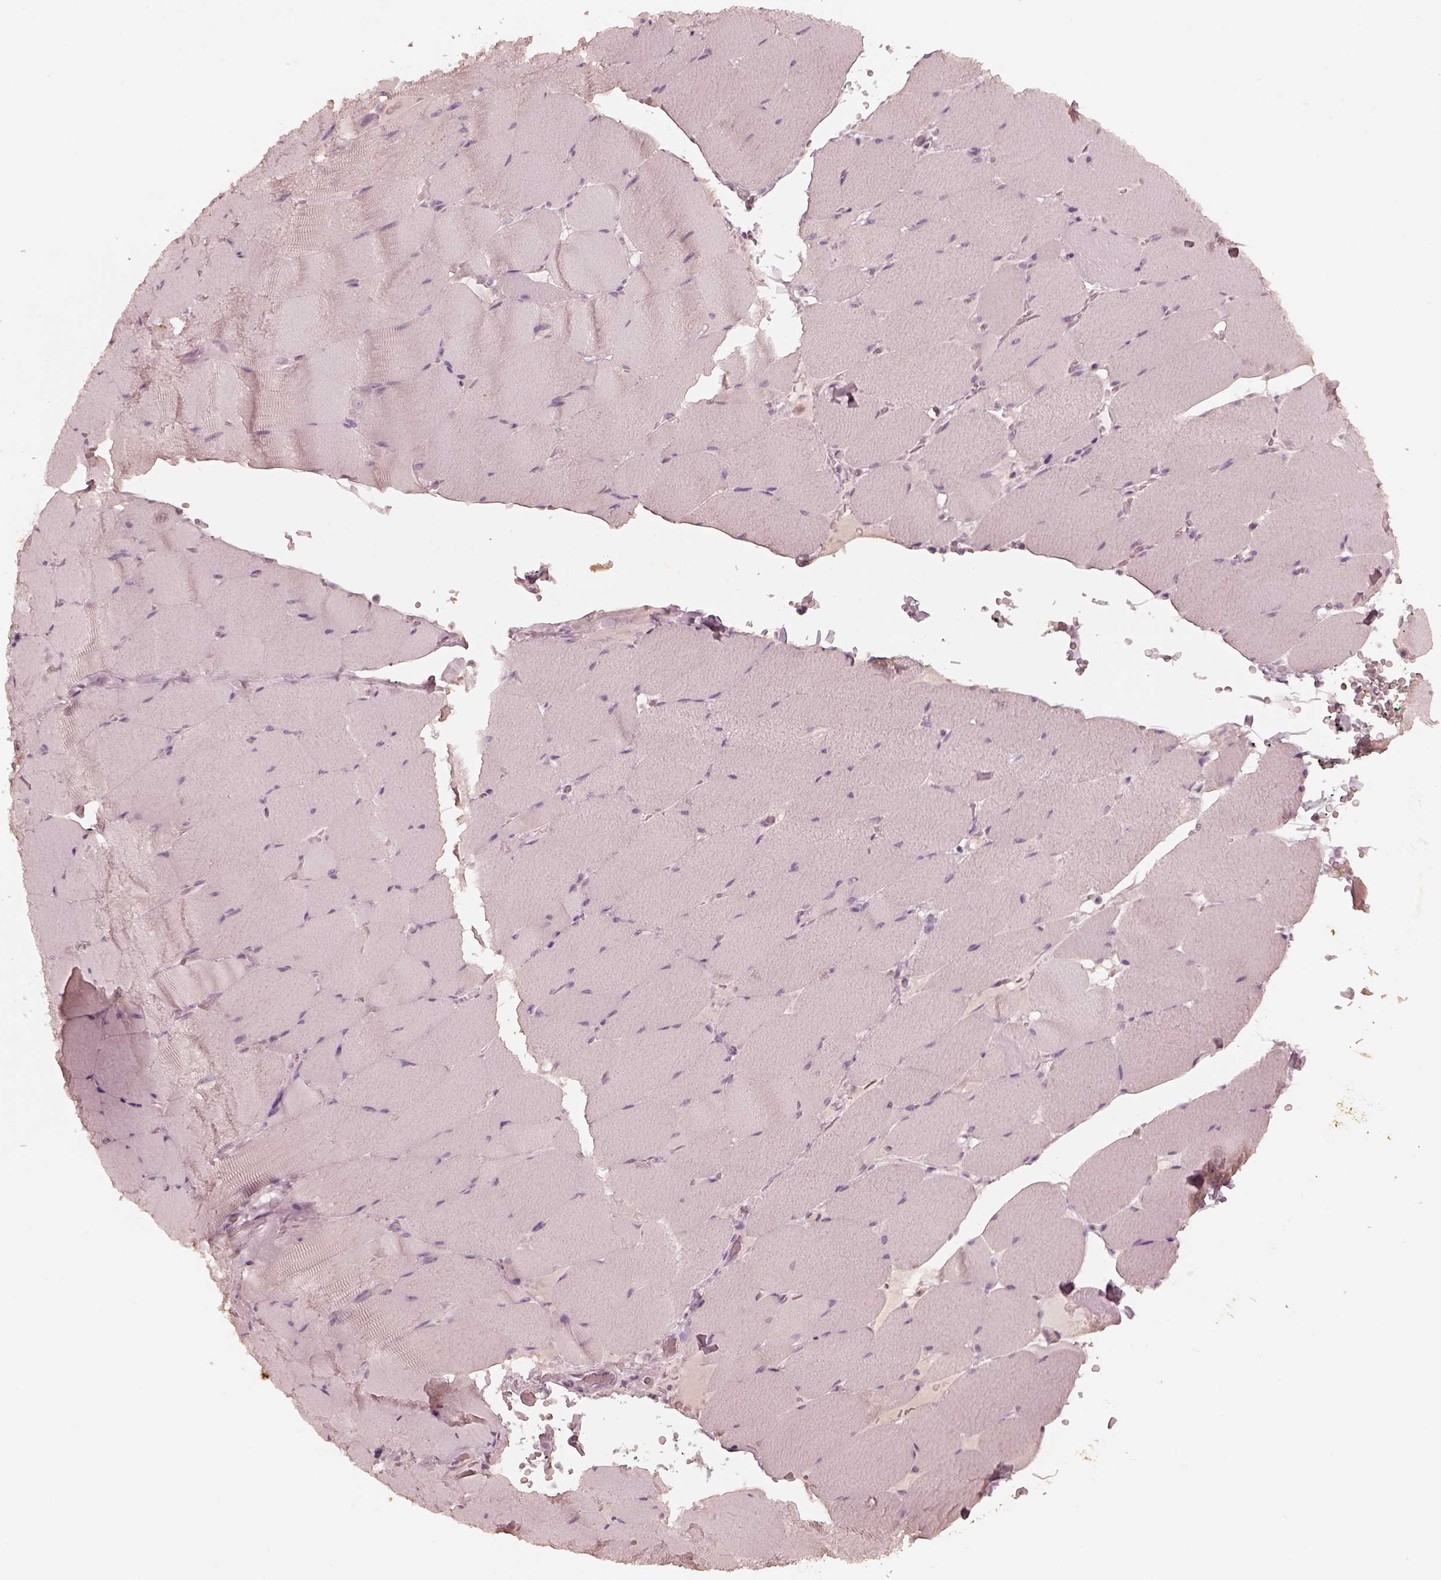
{"staining": {"intensity": "negative", "quantity": "none", "location": "none"}, "tissue": "skeletal muscle", "cell_type": "Myocytes", "image_type": "normal", "snomed": [{"axis": "morphology", "description": "Normal tissue, NOS"}, {"axis": "topography", "description": "Skeletal muscle"}], "caption": "IHC photomicrograph of normal skeletal muscle stained for a protein (brown), which exhibits no positivity in myocytes.", "gene": "ADRB3", "patient": {"sex": "male", "age": 56}}